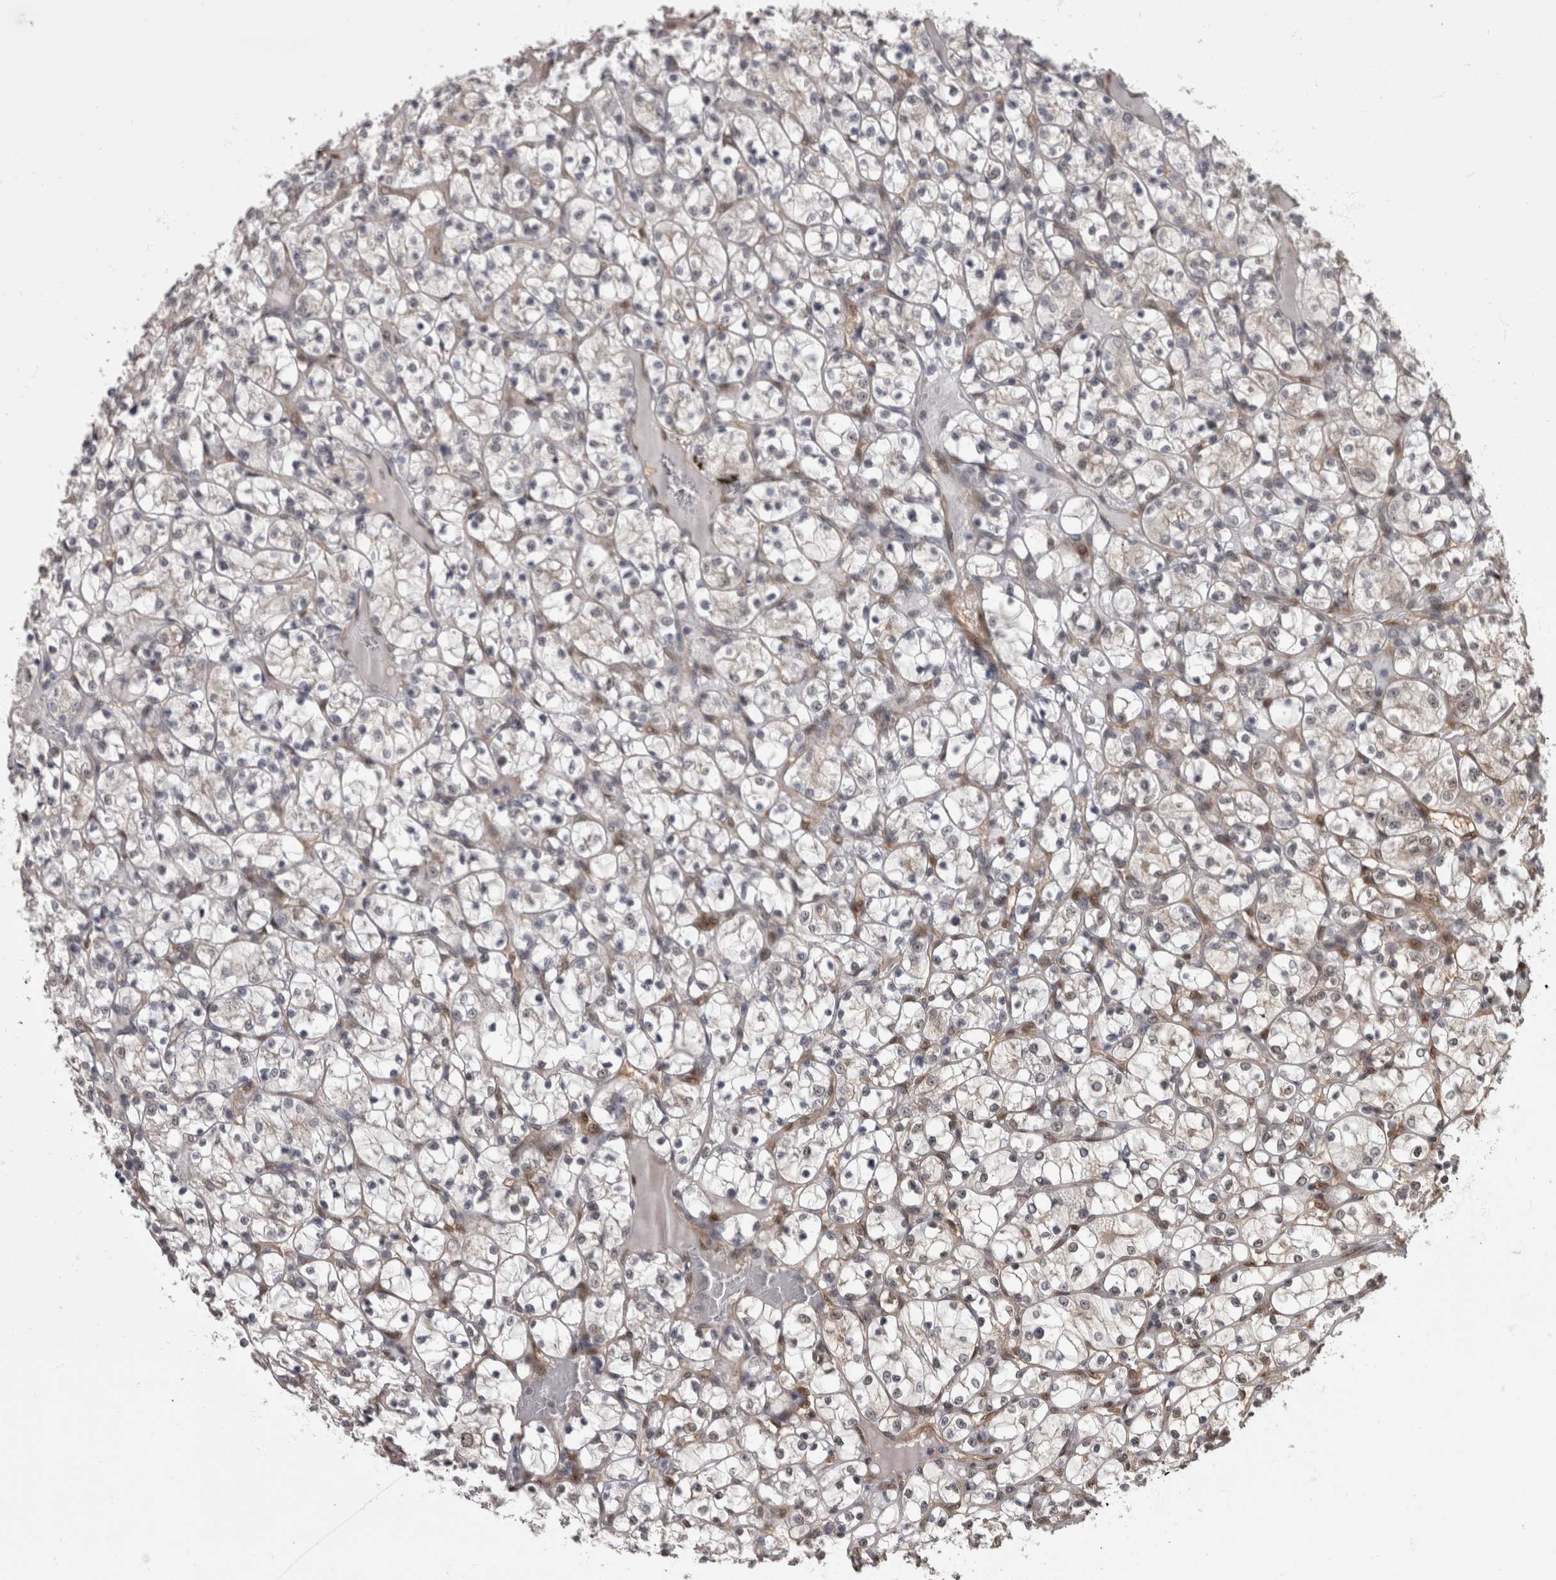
{"staining": {"intensity": "weak", "quantity": "<25%", "location": "cytoplasmic/membranous,nuclear"}, "tissue": "renal cancer", "cell_type": "Tumor cells", "image_type": "cancer", "snomed": [{"axis": "morphology", "description": "Adenocarcinoma, NOS"}, {"axis": "topography", "description": "Kidney"}], "caption": "Tumor cells are negative for protein expression in human renal cancer (adenocarcinoma). The staining is performed using DAB brown chromogen with nuclei counter-stained in using hematoxylin.", "gene": "AKT3", "patient": {"sex": "female", "age": 69}}